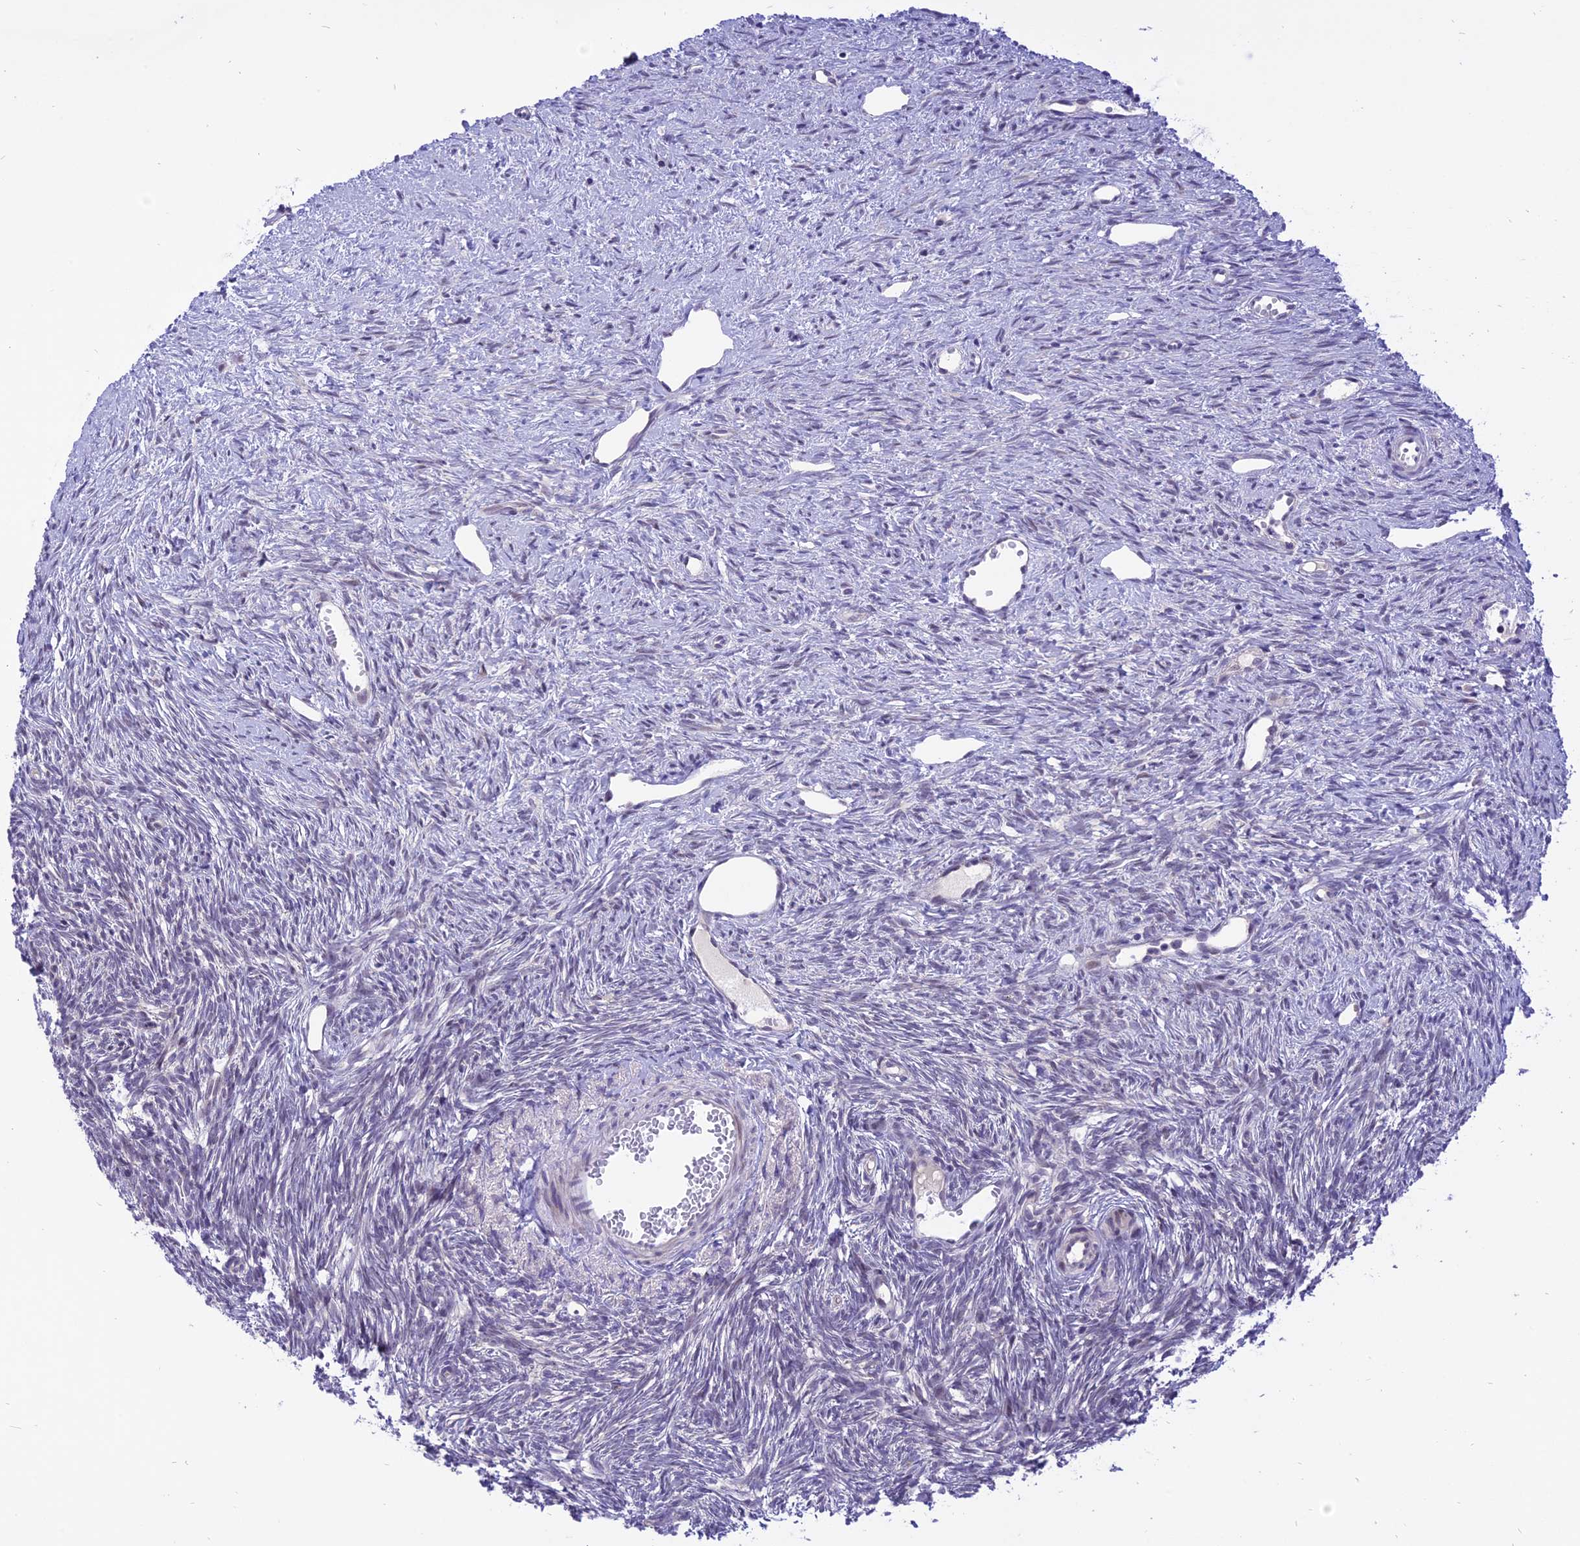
{"staining": {"intensity": "weak", "quantity": "25%-75%", "location": "cytoplasmic/membranous"}, "tissue": "ovary", "cell_type": "Follicle cells", "image_type": "normal", "snomed": [{"axis": "morphology", "description": "Normal tissue, NOS"}, {"axis": "topography", "description": "Ovary"}], "caption": "Ovary stained with DAB immunohistochemistry (IHC) demonstrates low levels of weak cytoplasmic/membranous positivity in about 25%-75% of follicle cells.", "gene": "ZNF837", "patient": {"sex": "female", "age": 51}}